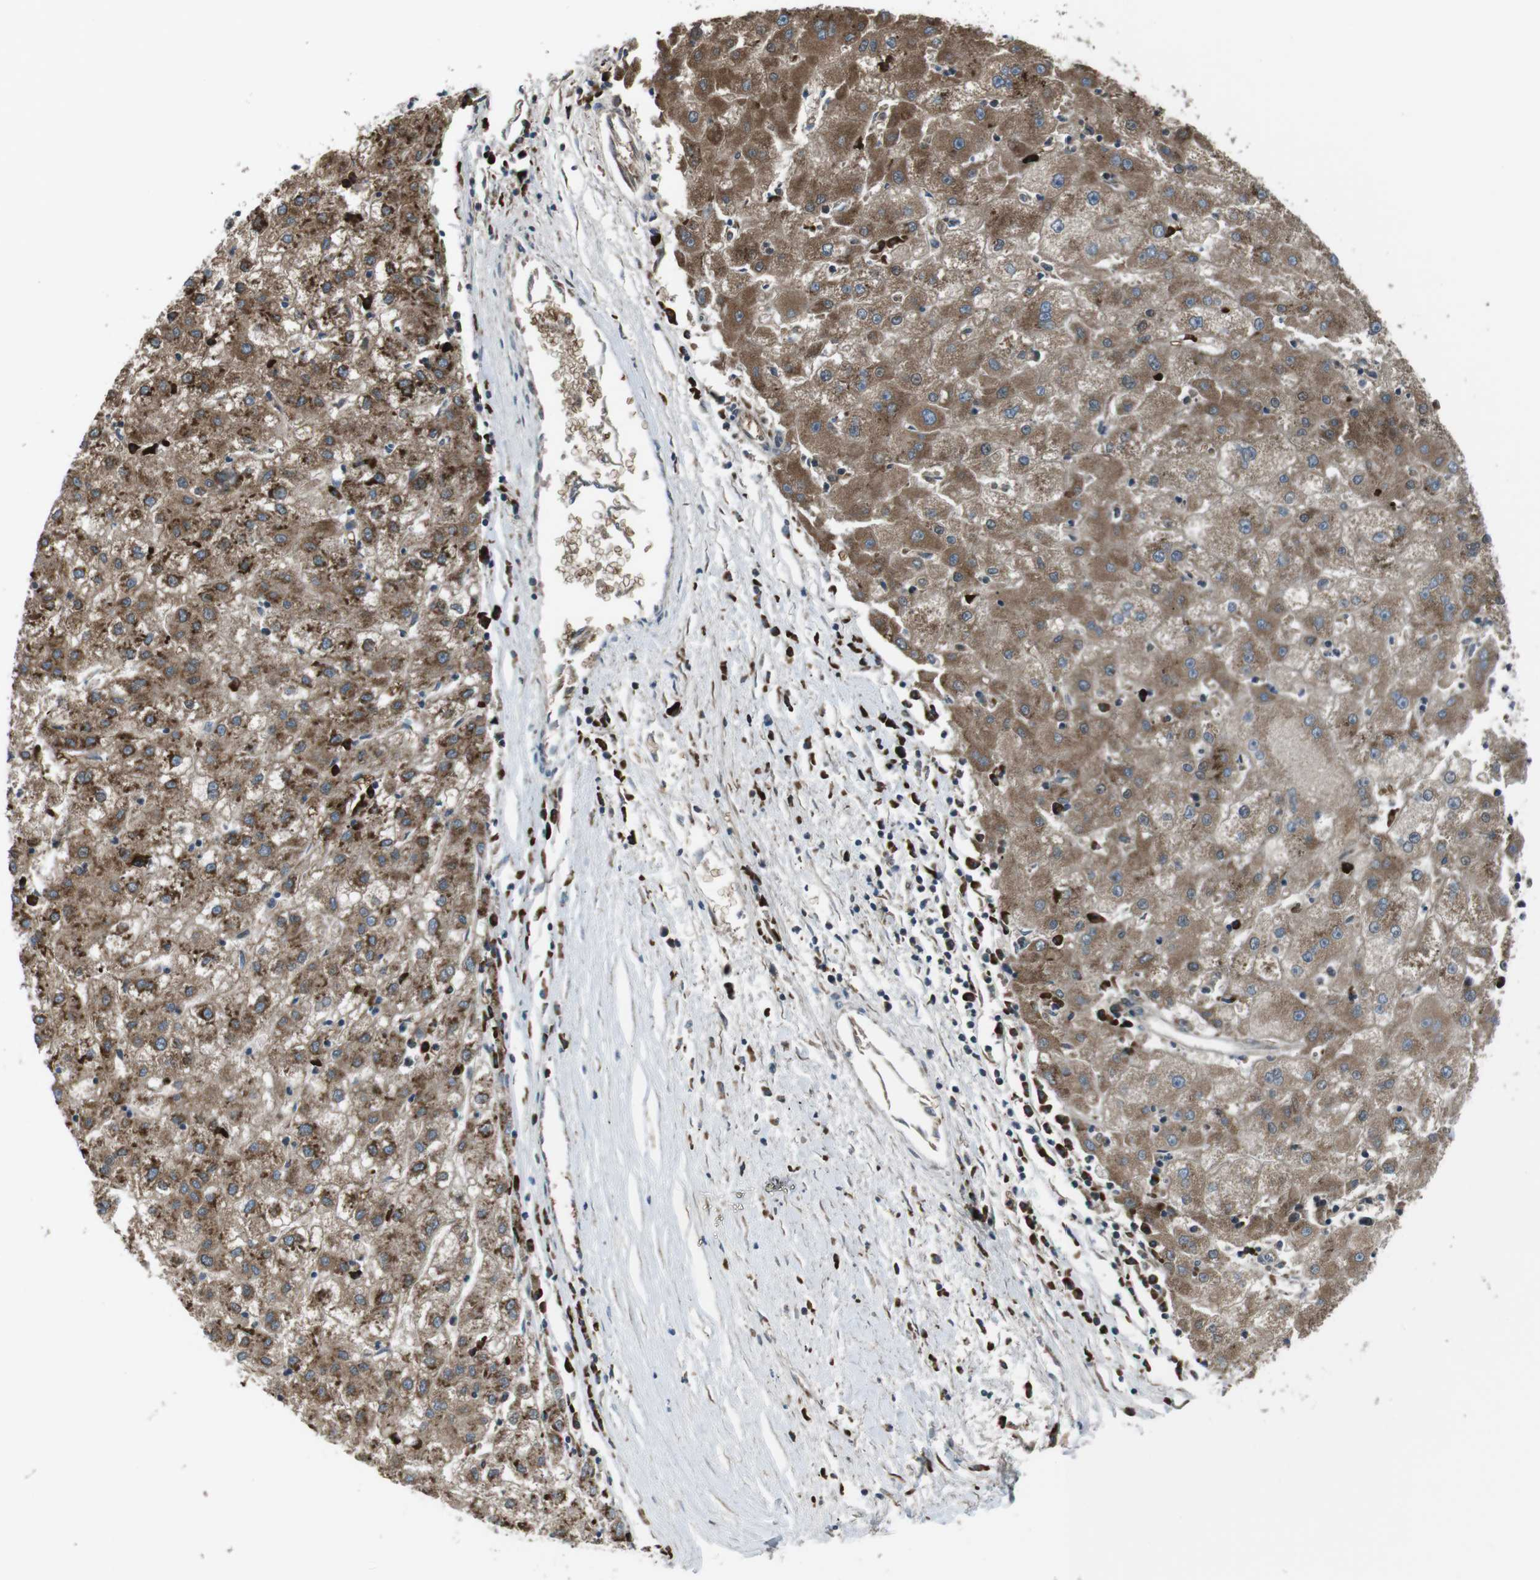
{"staining": {"intensity": "moderate", "quantity": ">75%", "location": "cytoplasmic/membranous"}, "tissue": "liver cancer", "cell_type": "Tumor cells", "image_type": "cancer", "snomed": [{"axis": "morphology", "description": "Carcinoma, Hepatocellular, NOS"}, {"axis": "topography", "description": "Liver"}], "caption": "An immunohistochemistry micrograph of neoplastic tissue is shown. Protein staining in brown highlights moderate cytoplasmic/membranous positivity in liver cancer within tumor cells.", "gene": "SSR3", "patient": {"sex": "male", "age": 72}}